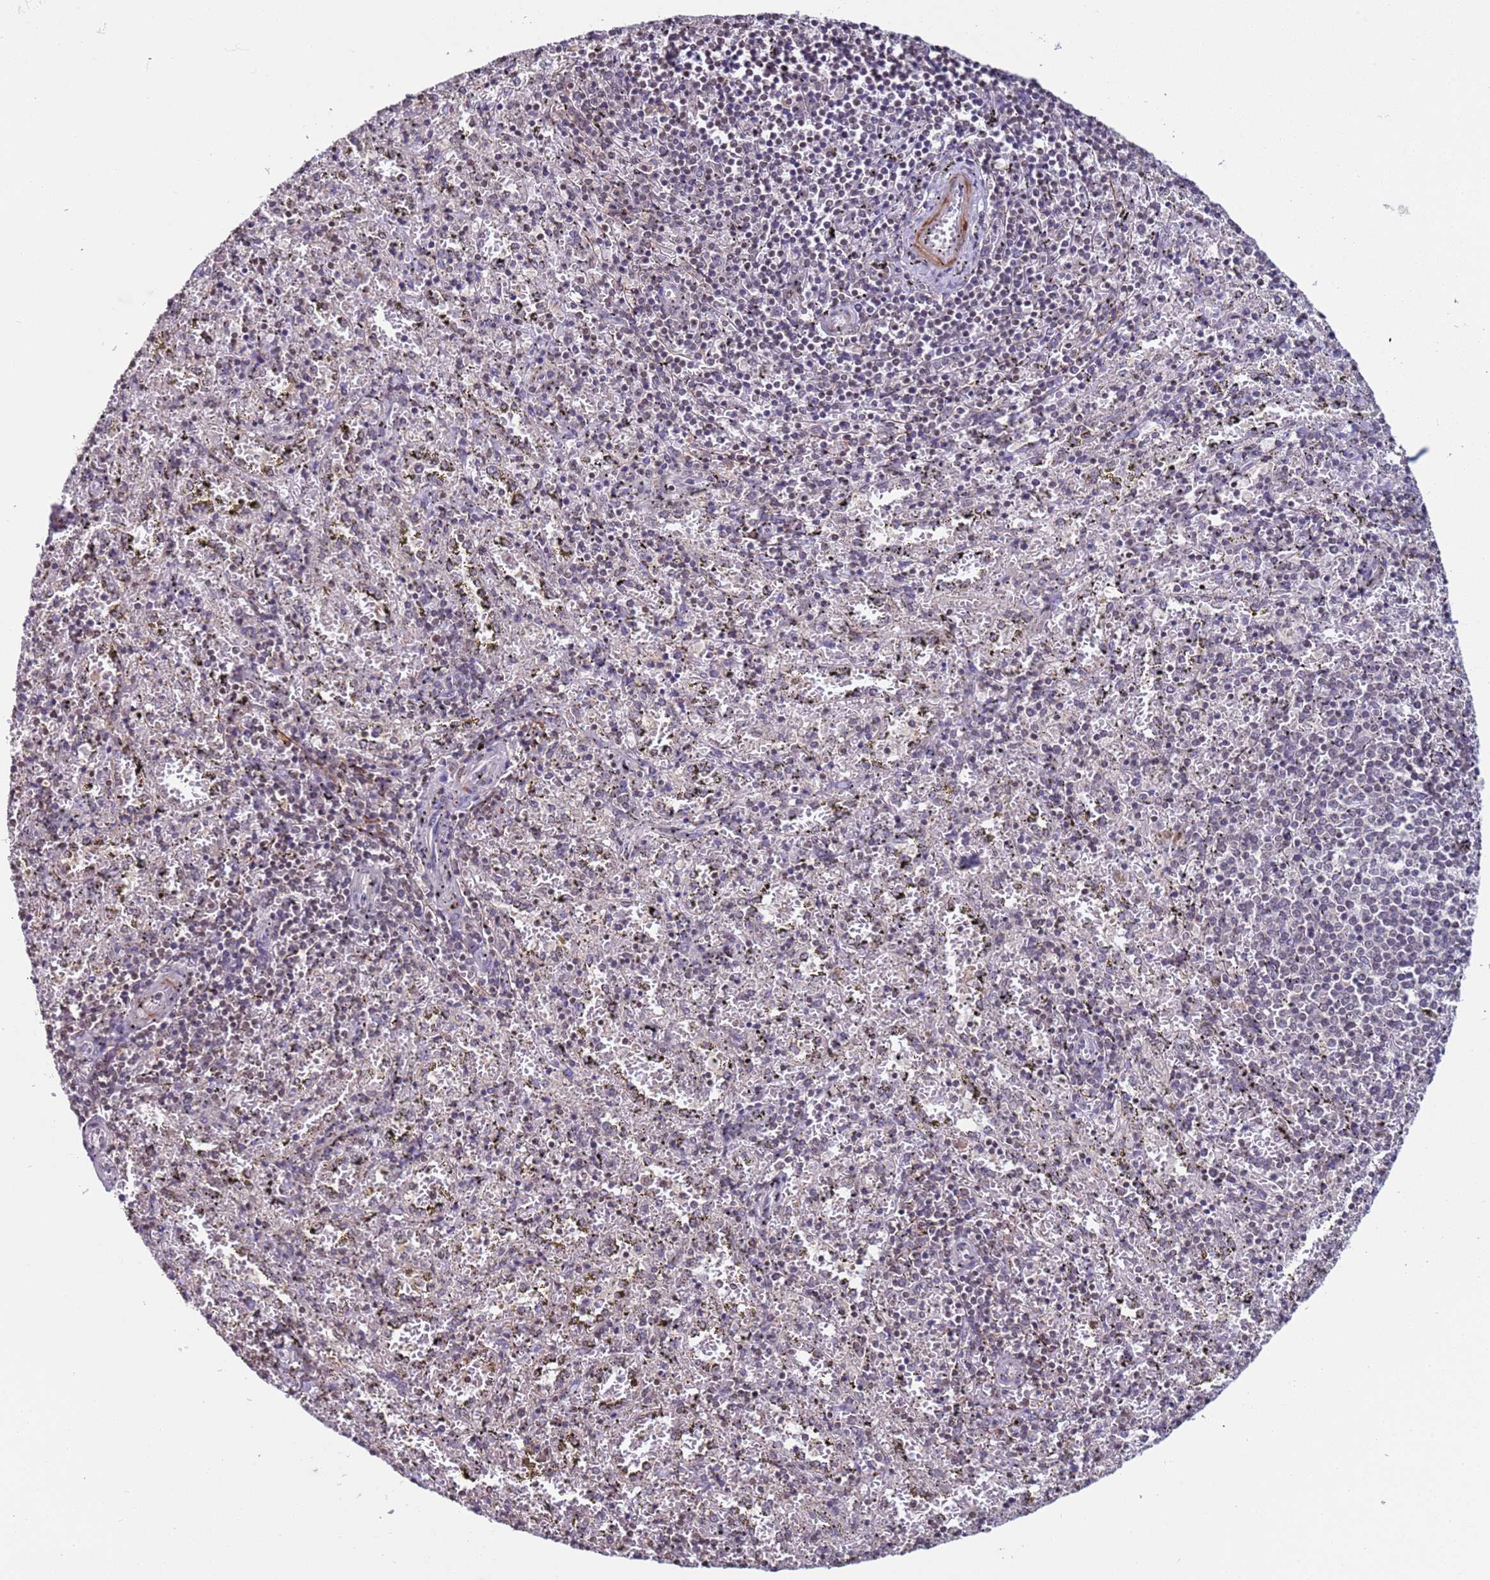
{"staining": {"intensity": "negative", "quantity": "none", "location": "none"}, "tissue": "spleen", "cell_type": "Cells in red pulp", "image_type": "normal", "snomed": [{"axis": "morphology", "description": "Normal tissue, NOS"}, {"axis": "topography", "description": "Spleen"}], "caption": "Immunohistochemistry (IHC) image of unremarkable spleen: human spleen stained with DAB (3,3'-diaminobenzidine) demonstrates no significant protein positivity in cells in red pulp. Nuclei are stained in blue.", "gene": "SNAPC4", "patient": {"sex": "male", "age": 11}}